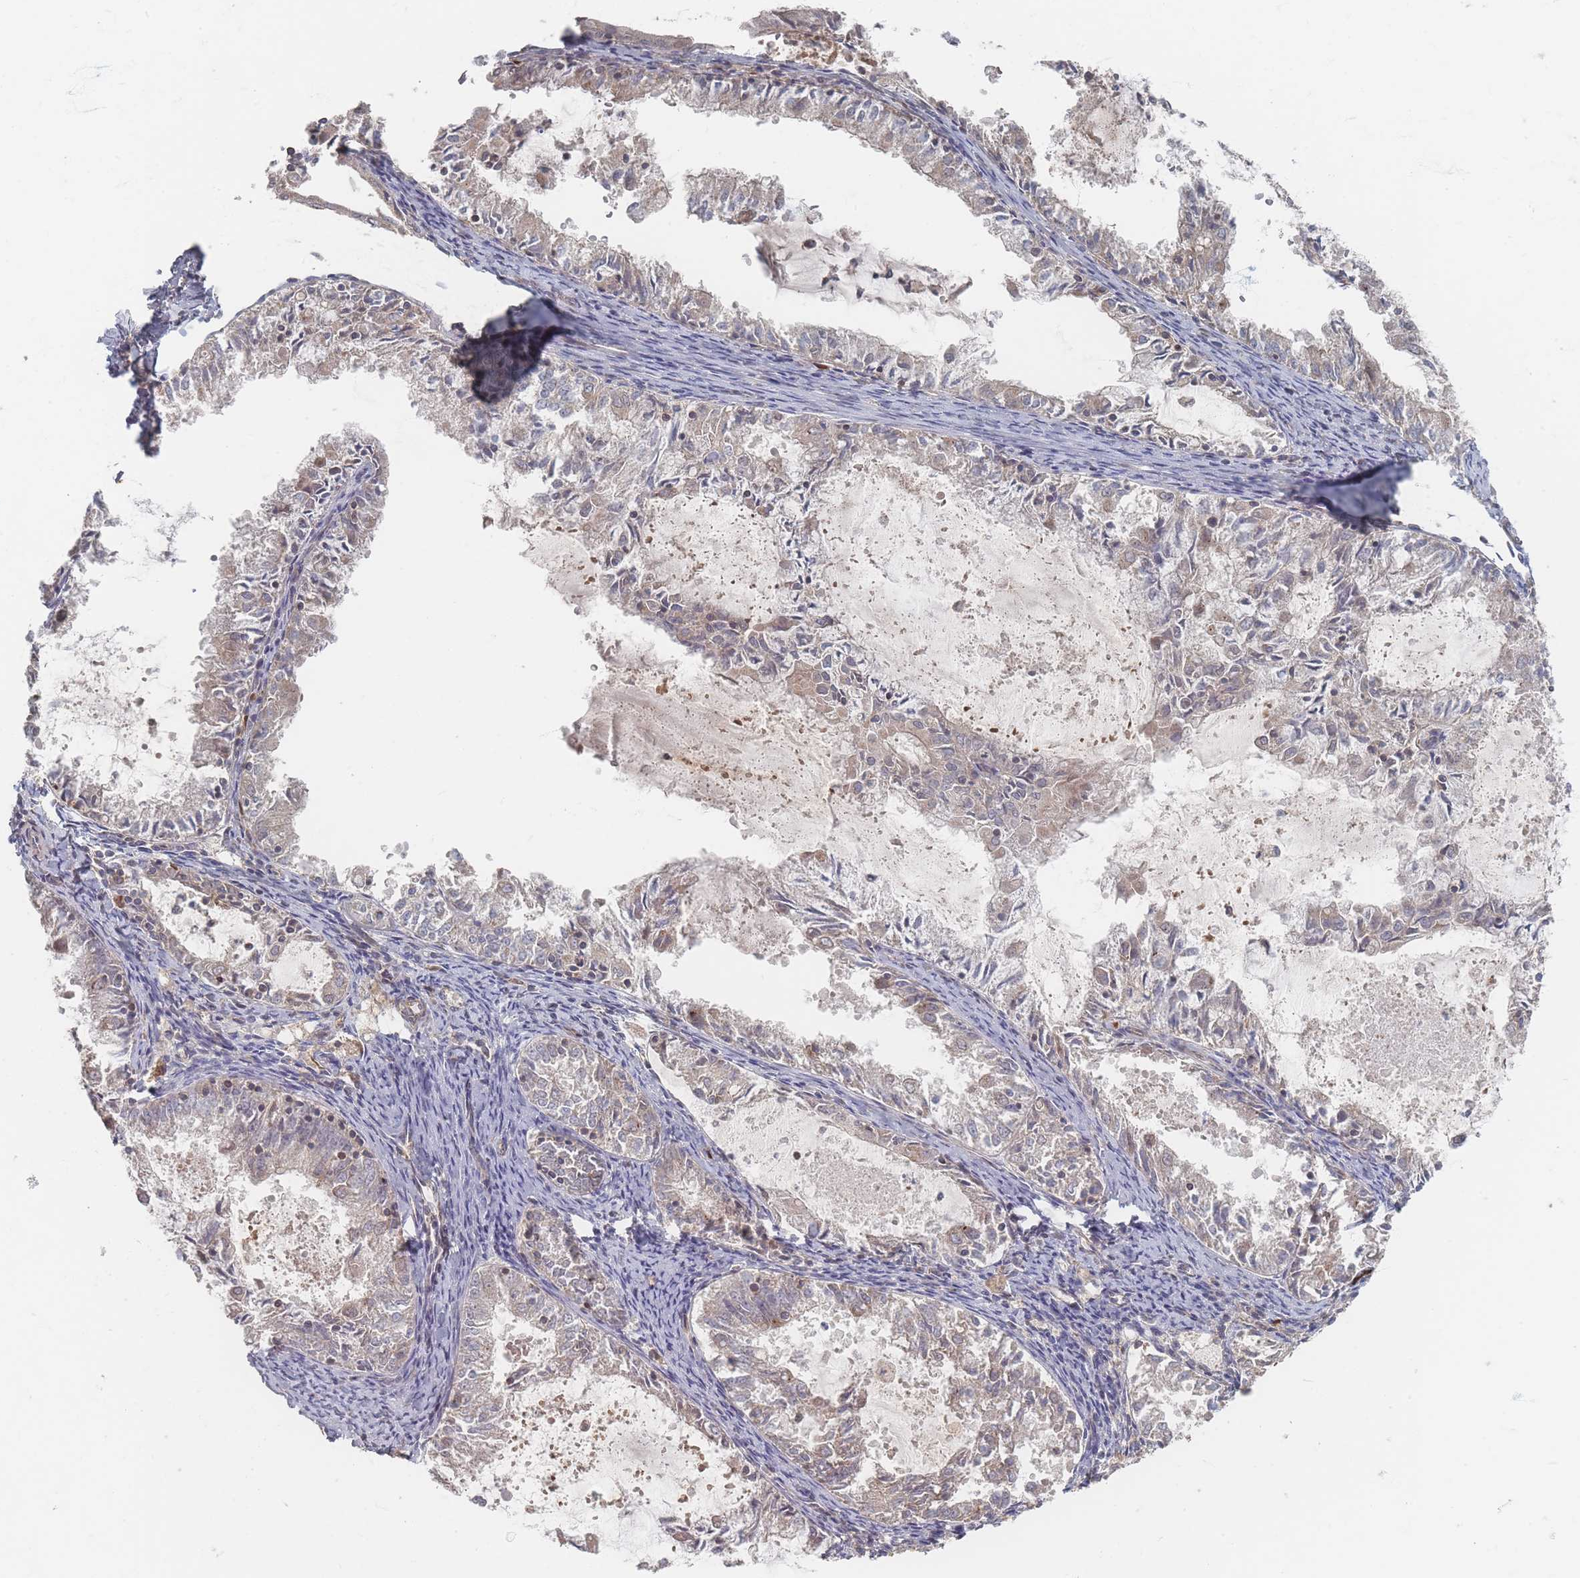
{"staining": {"intensity": "negative", "quantity": "none", "location": "none"}, "tissue": "endometrial cancer", "cell_type": "Tumor cells", "image_type": "cancer", "snomed": [{"axis": "morphology", "description": "Adenocarcinoma, NOS"}, {"axis": "topography", "description": "Endometrium"}], "caption": "Immunohistochemistry of human endometrial cancer (adenocarcinoma) displays no staining in tumor cells.", "gene": "GLE1", "patient": {"sex": "female", "age": 57}}